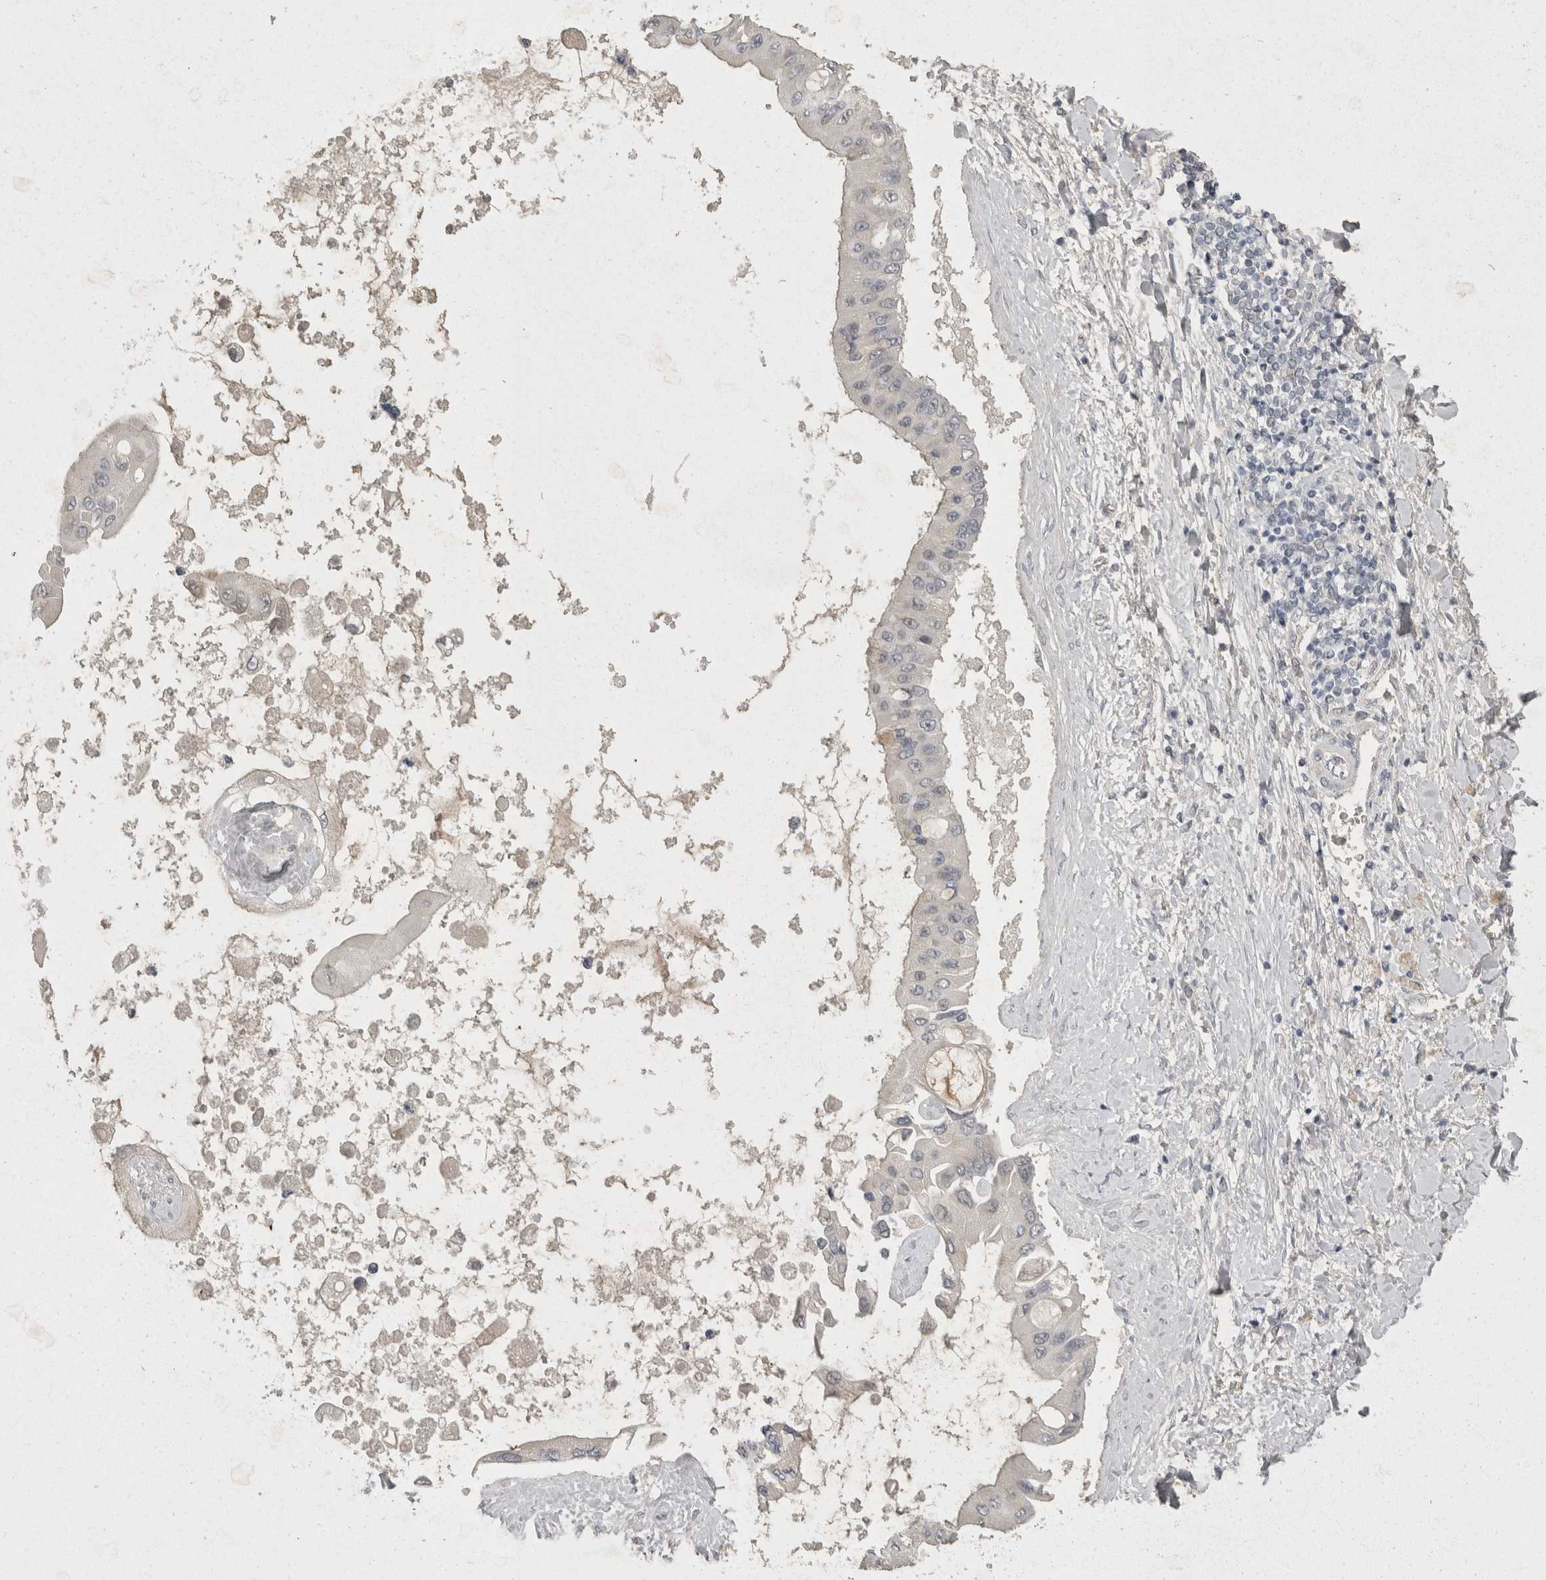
{"staining": {"intensity": "negative", "quantity": "none", "location": "none"}, "tissue": "liver cancer", "cell_type": "Tumor cells", "image_type": "cancer", "snomed": [{"axis": "morphology", "description": "Cholangiocarcinoma"}, {"axis": "topography", "description": "Liver"}], "caption": "DAB (3,3'-diaminobenzidine) immunohistochemical staining of human liver cholangiocarcinoma exhibits no significant staining in tumor cells.", "gene": "TOM1L2", "patient": {"sex": "male", "age": 50}}